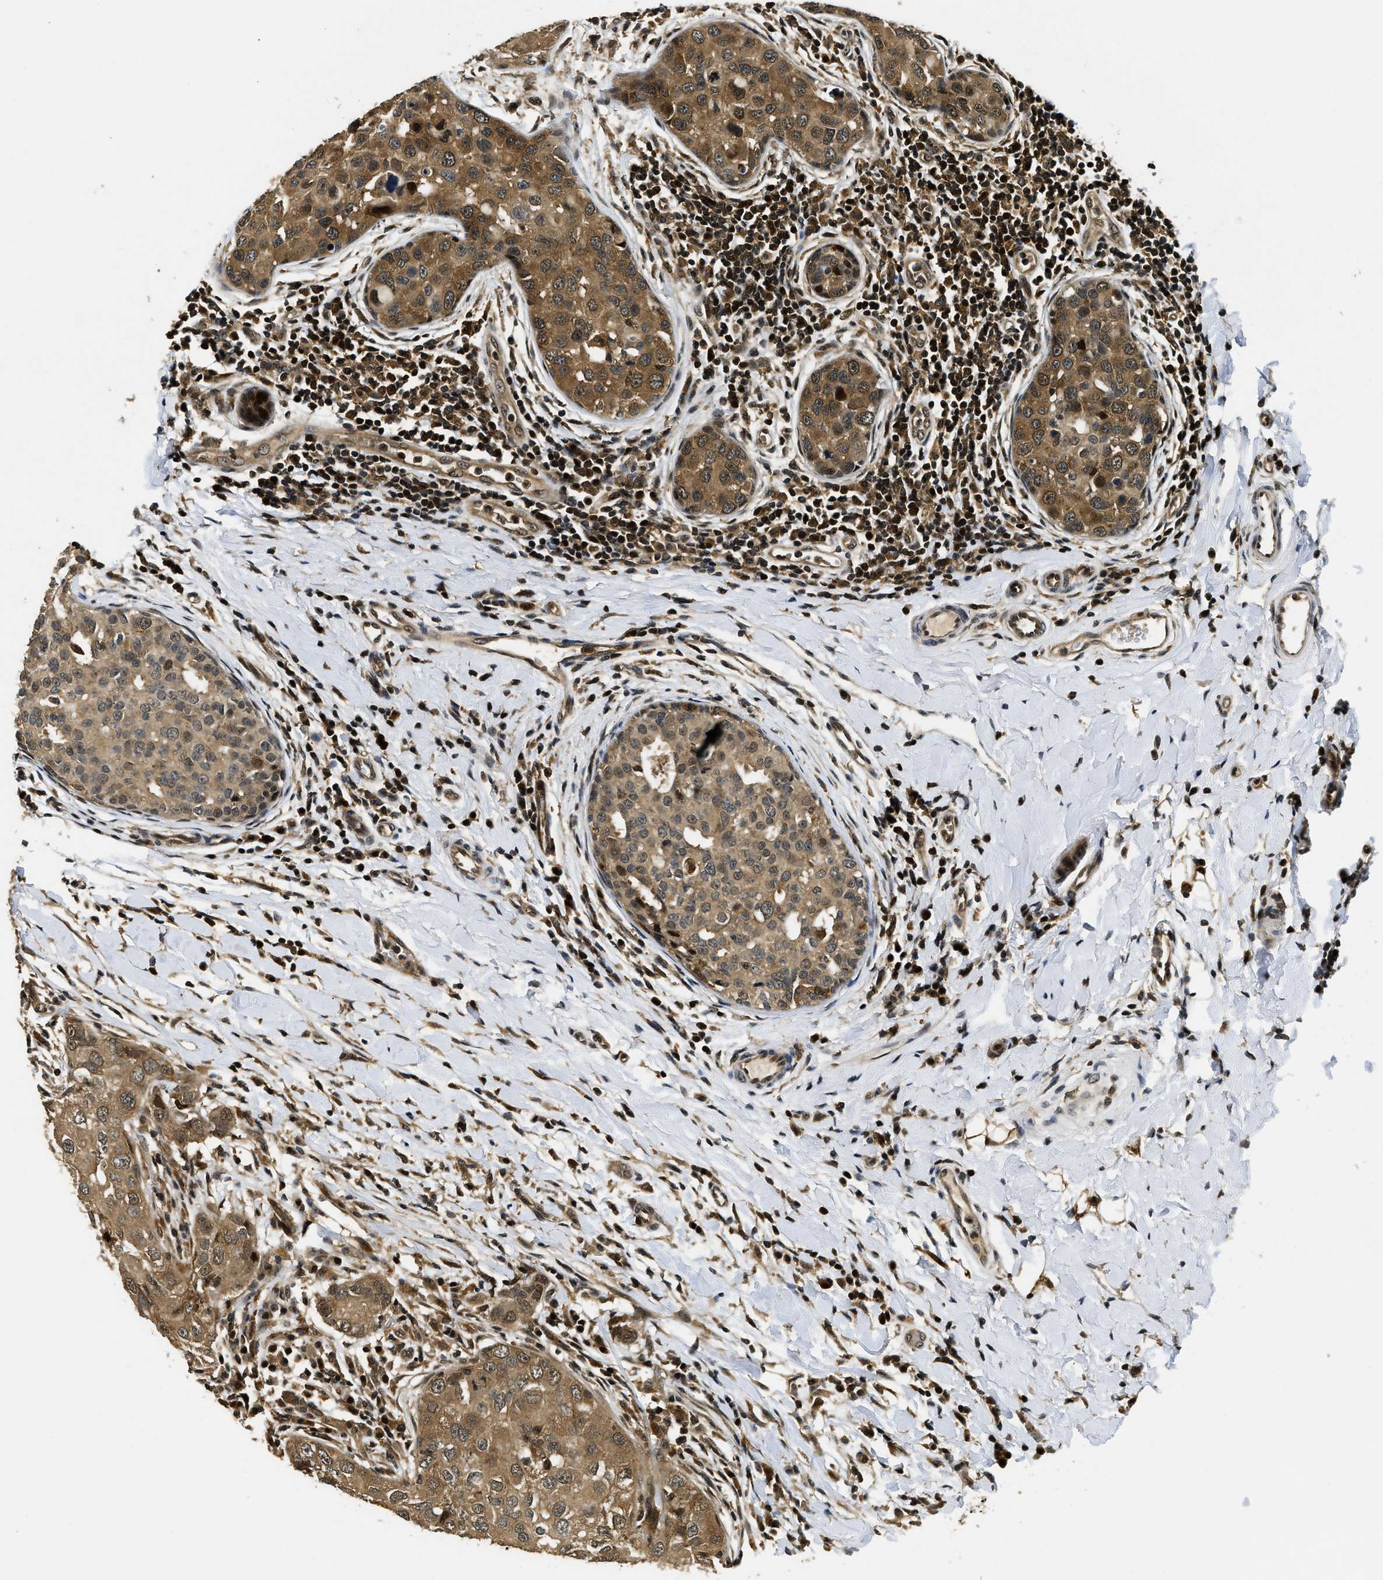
{"staining": {"intensity": "moderate", "quantity": ">75%", "location": "cytoplasmic/membranous"}, "tissue": "breast cancer", "cell_type": "Tumor cells", "image_type": "cancer", "snomed": [{"axis": "morphology", "description": "Duct carcinoma"}, {"axis": "topography", "description": "Breast"}], "caption": "A medium amount of moderate cytoplasmic/membranous staining is seen in approximately >75% of tumor cells in breast cancer tissue. (DAB (3,3'-diaminobenzidine) IHC, brown staining for protein, blue staining for nuclei).", "gene": "ADSL", "patient": {"sex": "female", "age": 27}}